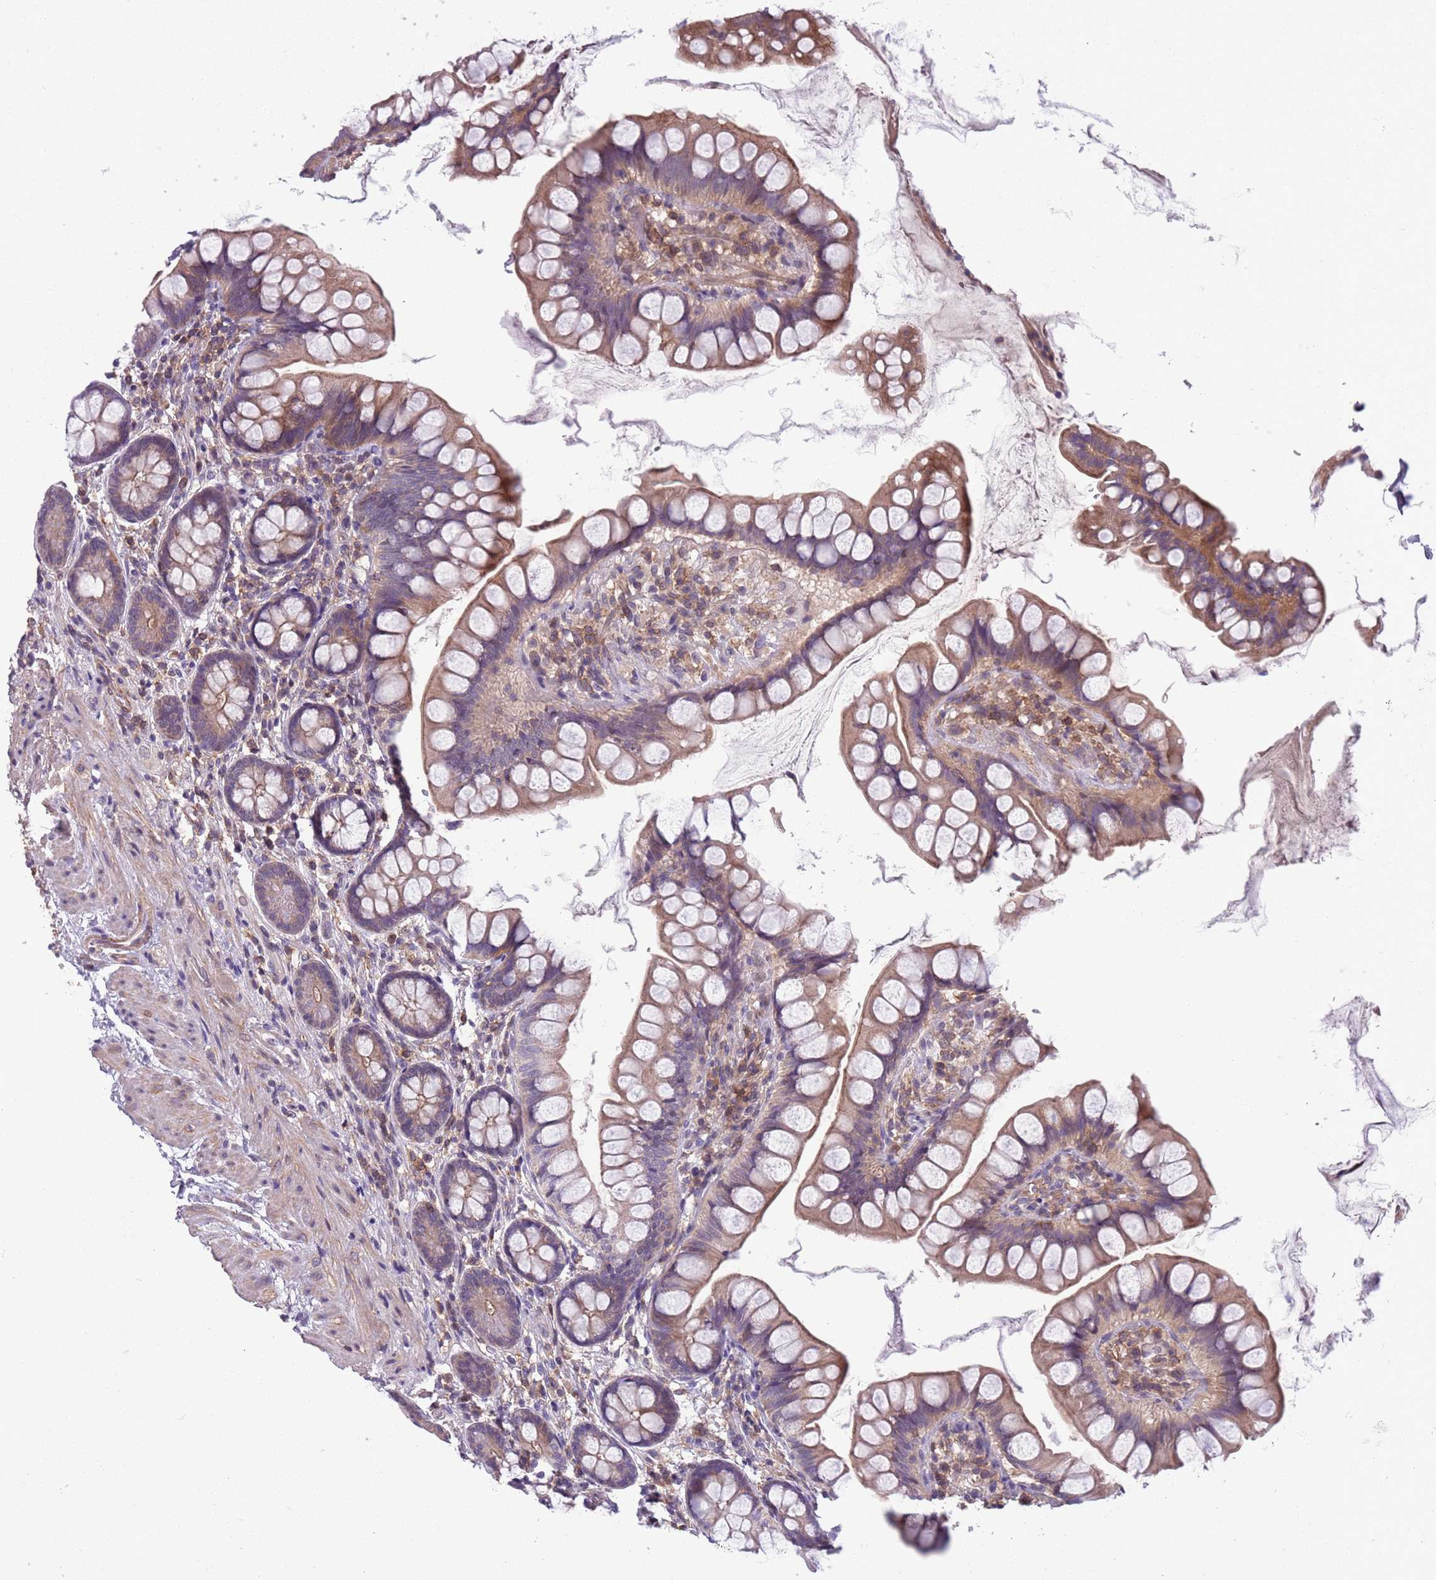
{"staining": {"intensity": "moderate", "quantity": ">75%", "location": "cytoplasmic/membranous"}, "tissue": "small intestine", "cell_type": "Glandular cells", "image_type": "normal", "snomed": [{"axis": "morphology", "description": "Normal tissue, NOS"}, {"axis": "topography", "description": "Small intestine"}], "caption": "Glandular cells reveal medium levels of moderate cytoplasmic/membranous positivity in approximately >75% of cells in unremarkable small intestine. The staining was performed using DAB, with brown indicating positive protein expression. Nuclei are stained blue with hematoxylin.", "gene": "JAML", "patient": {"sex": "male", "age": 70}}